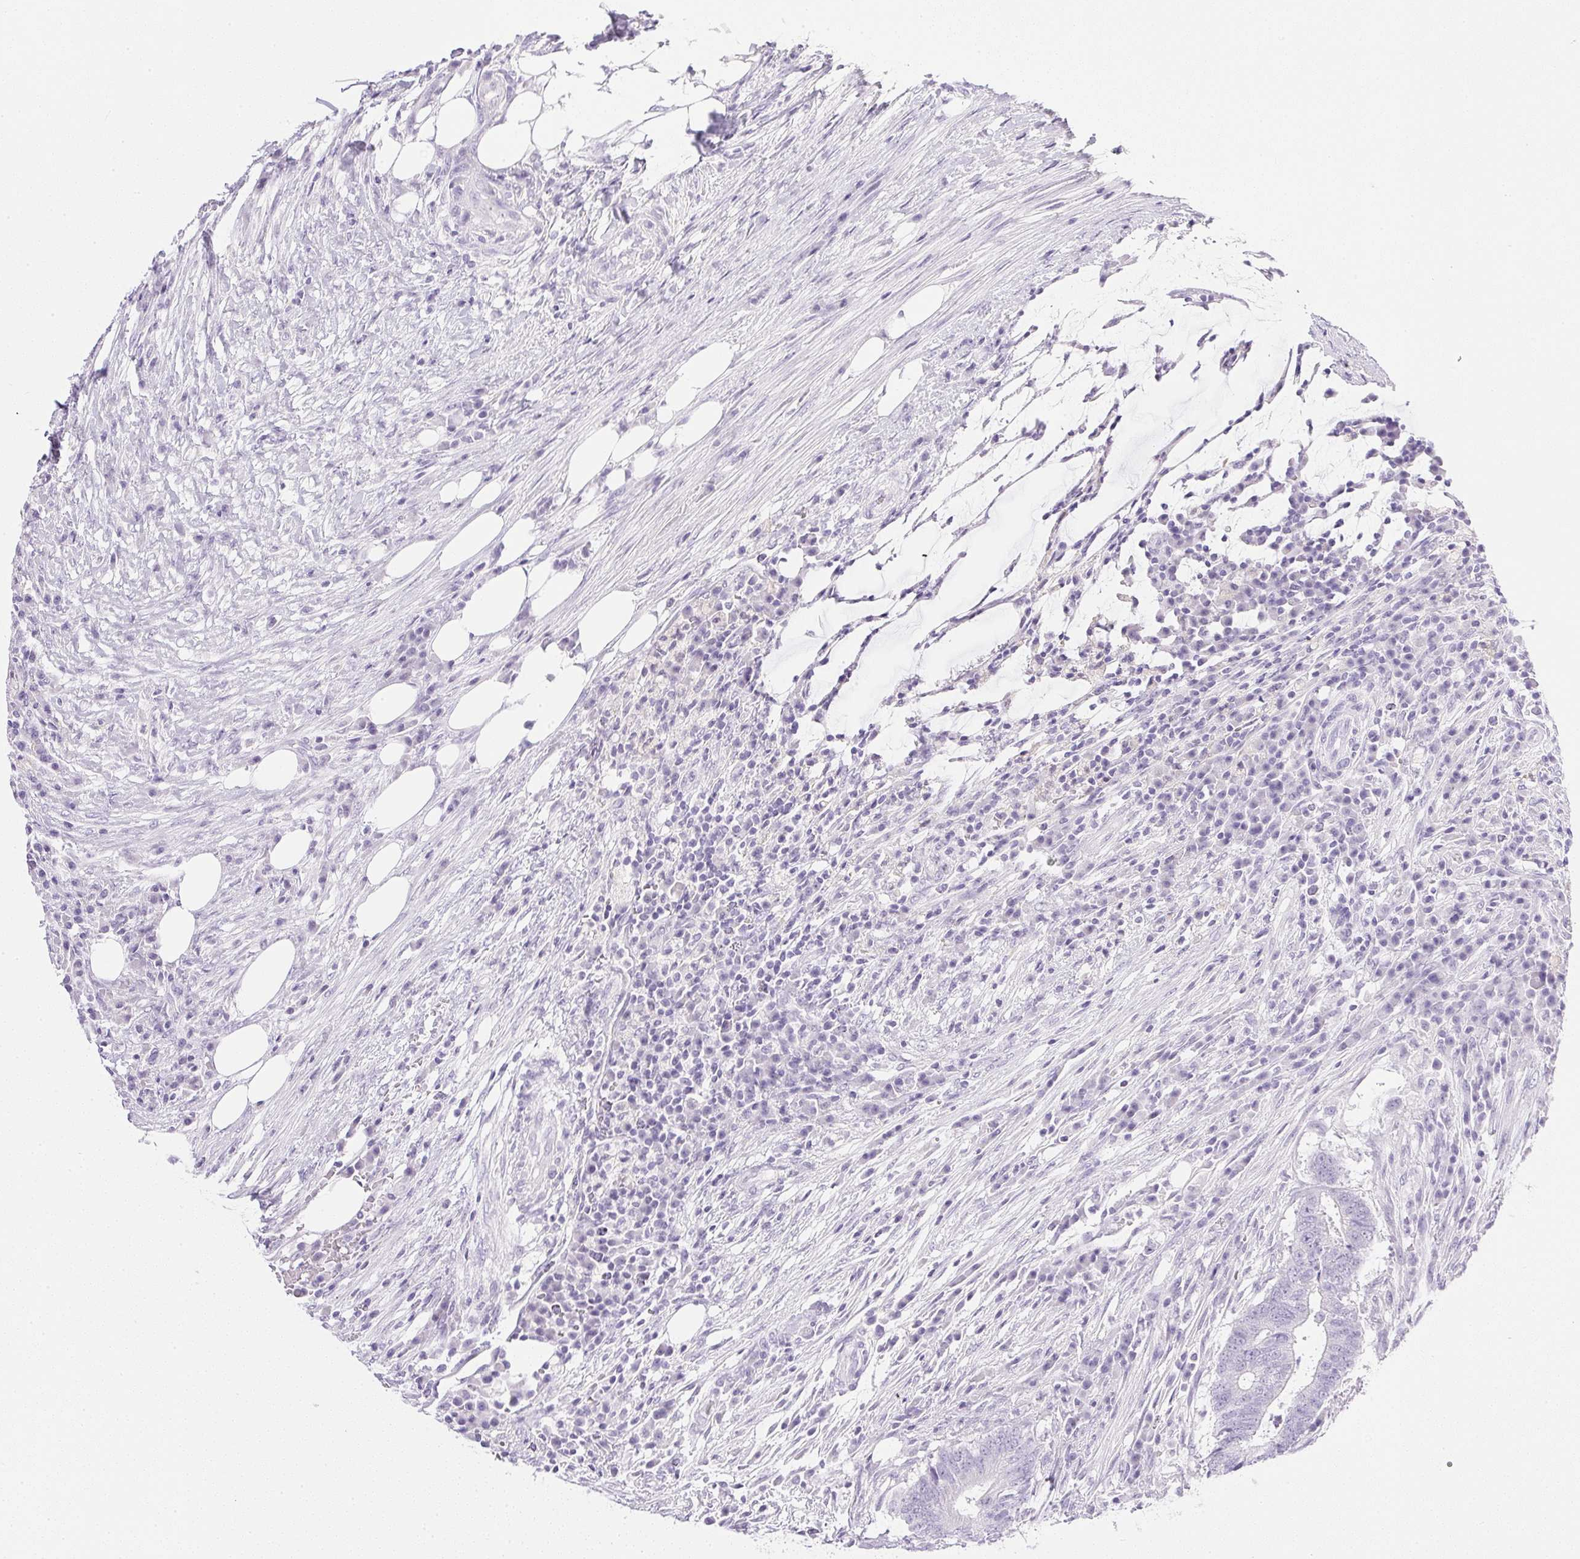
{"staining": {"intensity": "negative", "quantity": "none", "location": "none"}, "tissue": "colorectal cancer", "cell_type": "Tumor cells", "image_type": "cancer", "snomed": [{"axis": "morphology", "description": "Adenocarcinoma, NOS"}, {"axis": "topography", "description": "Colon"}], "caption": "The IHC photomicrograph has no significant positivity in tumor cells of colorectal cancer tissue. (Immunohistochemistry (ihc), brightfield microscopy, high magnification).", "gene": "CPB1", "patient": {"sex": "female", "age": 43}}